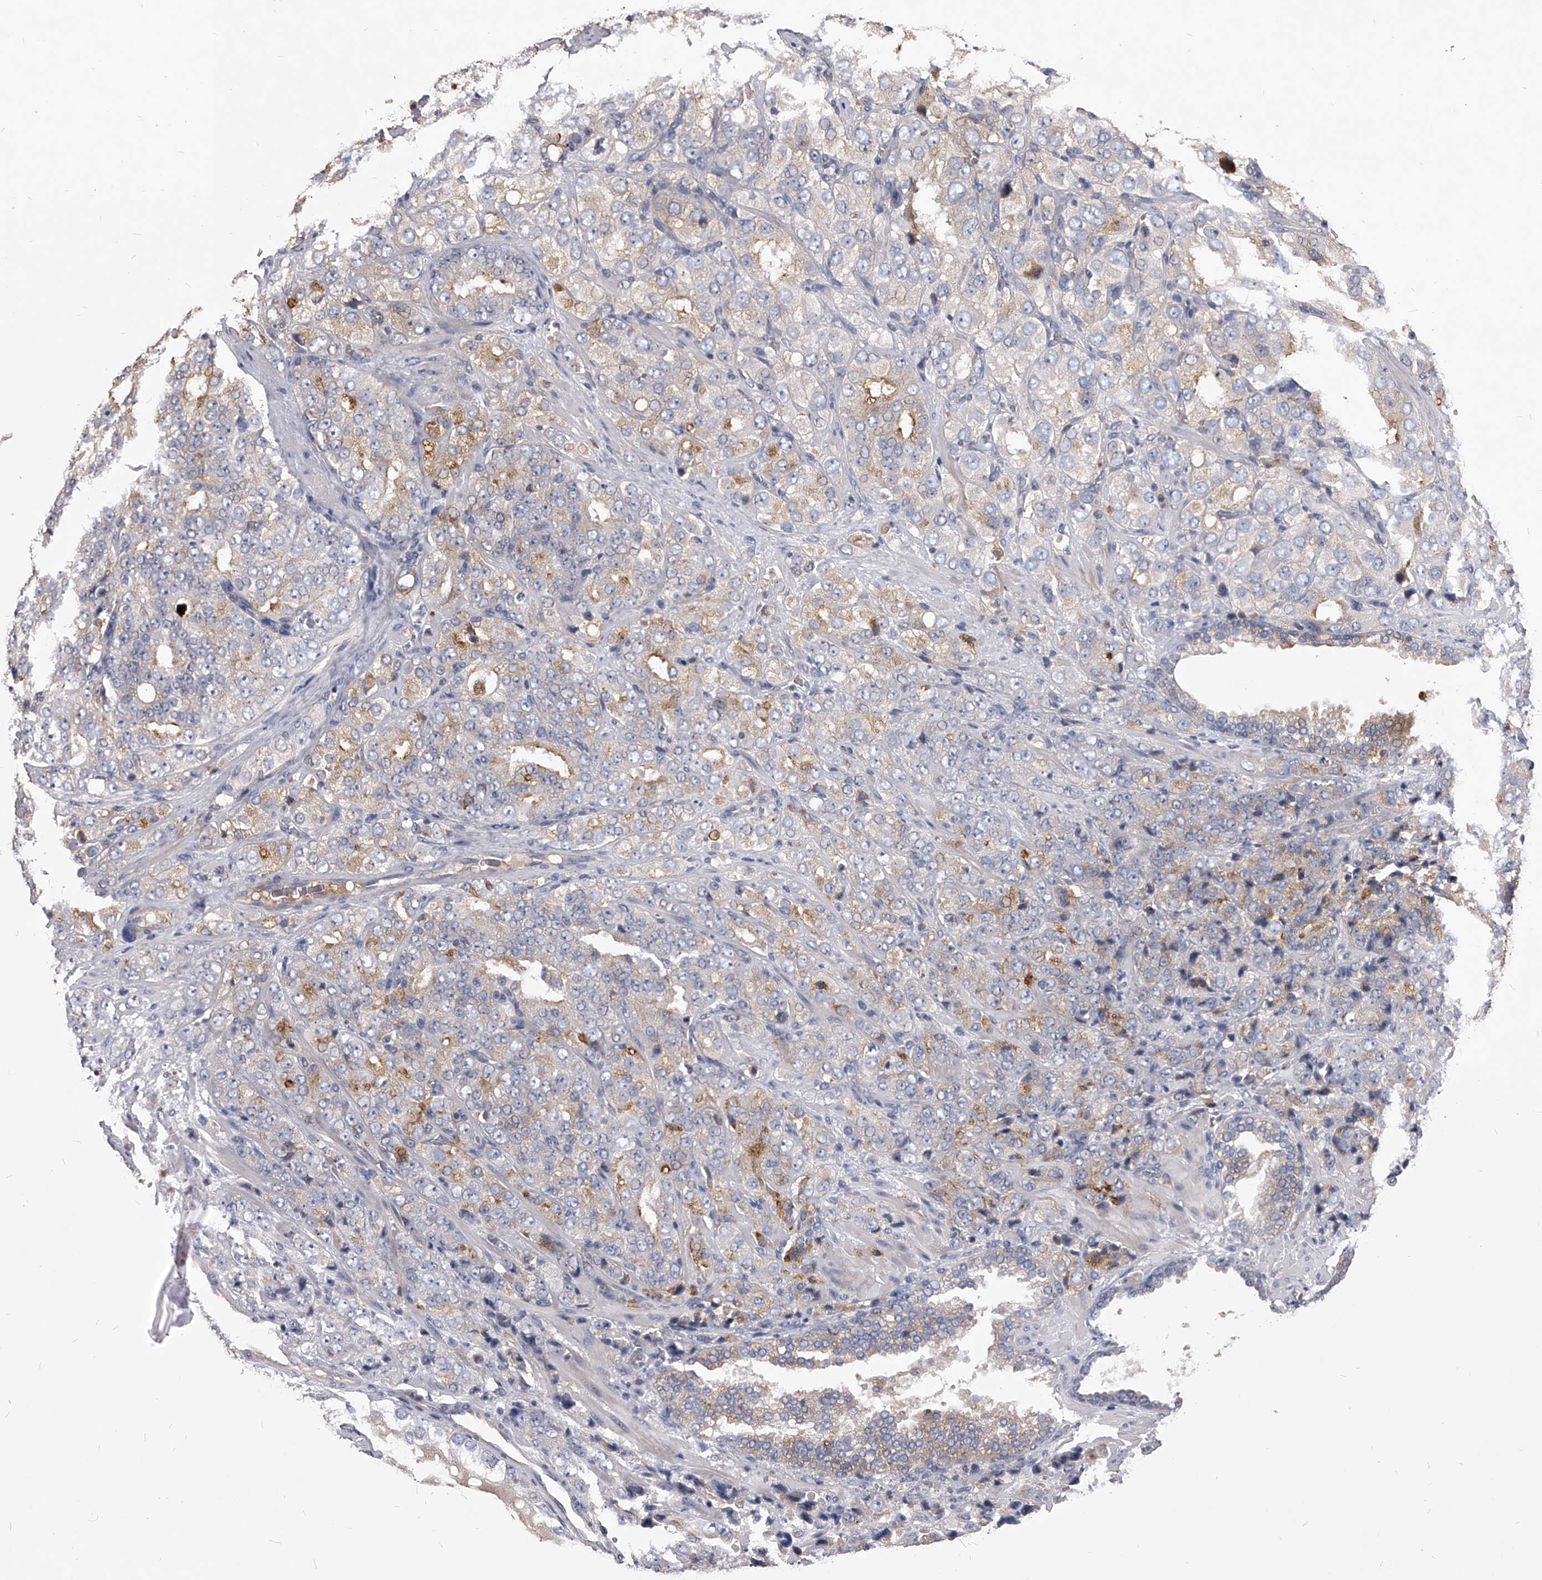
{"staining": {"intensity": "moderate", "quantity": "<25%", "location": "cytoplasmic/membranous"}, "tissue": "prostate cancer", "cell_type": "Tumor cells", "image_type": "cancer", "snomed": [{"axis": "morphology", "description": "Adenocarcinoma, High grade"}, {"axis": "topography", "description": "Prostate"}], "caption": "Human prostate cancer (adenocarcinoma (high-grade)) stained for a protein (brown) demonstrates moderate cytoplasmic/membranous positive staining in approximately <25% of tumor cells.", "gene": "MDN1", "patient": {"sex": "male", "age": 58}}